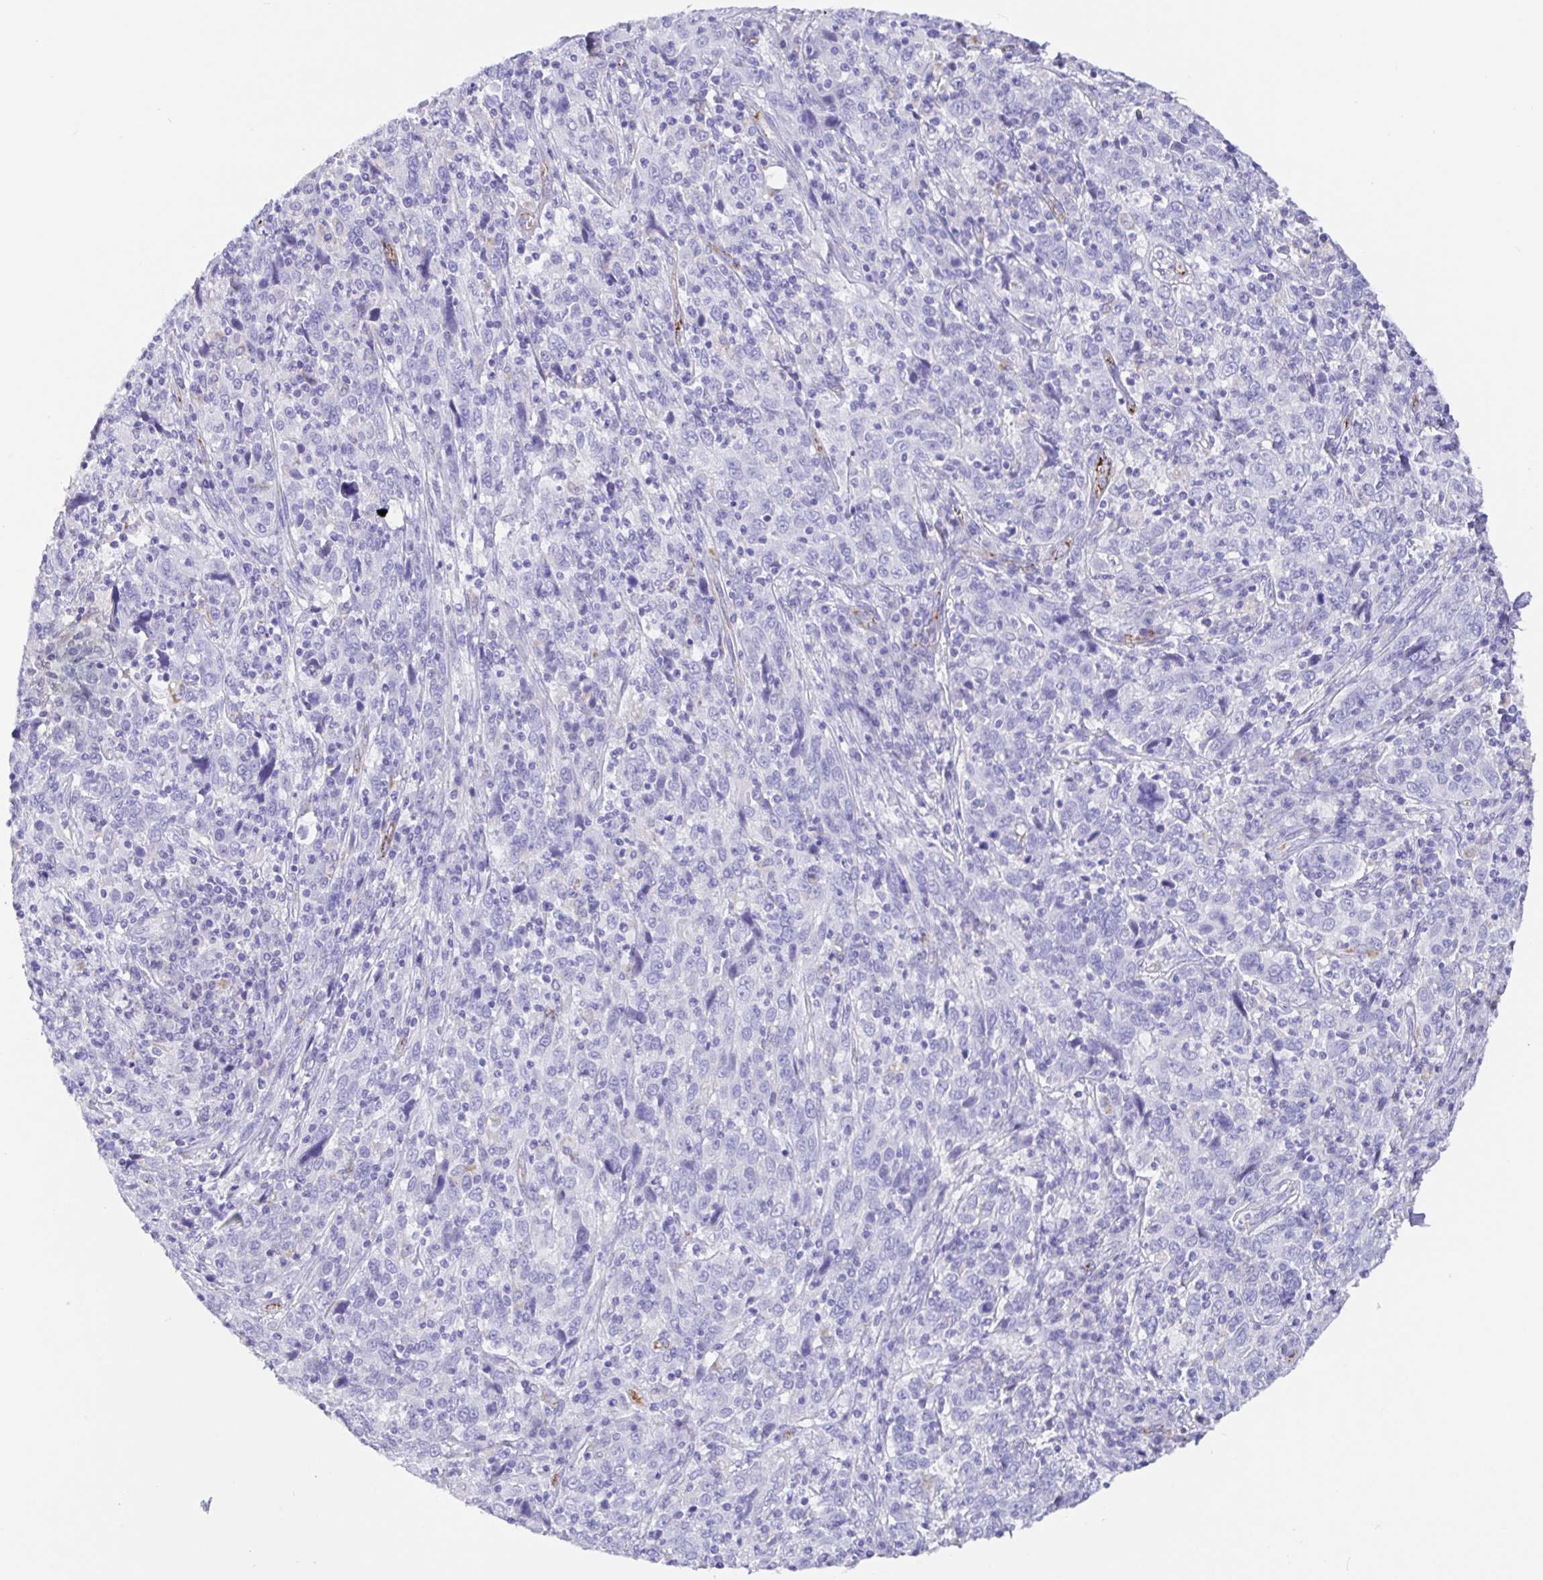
{"staining": {"intensity": "negative", "quantity": "none", "location": "none"}, "tissue": "cervical cancer", "cell_type": "Tumor cells", "image_type": "cancer", "snomed": [{"axis": "morphology", "description": "Squamous cell carcinoma, NOS"}, {"axis": "topography", "description": "Cervix"}], "caption": "An image of cervical cancer (squamous cell carcinoma) stained for a protein reveals no brown staining in tumor cells.", "gene": "MAOA", "patient": {"sex": "female", "age": 46}}